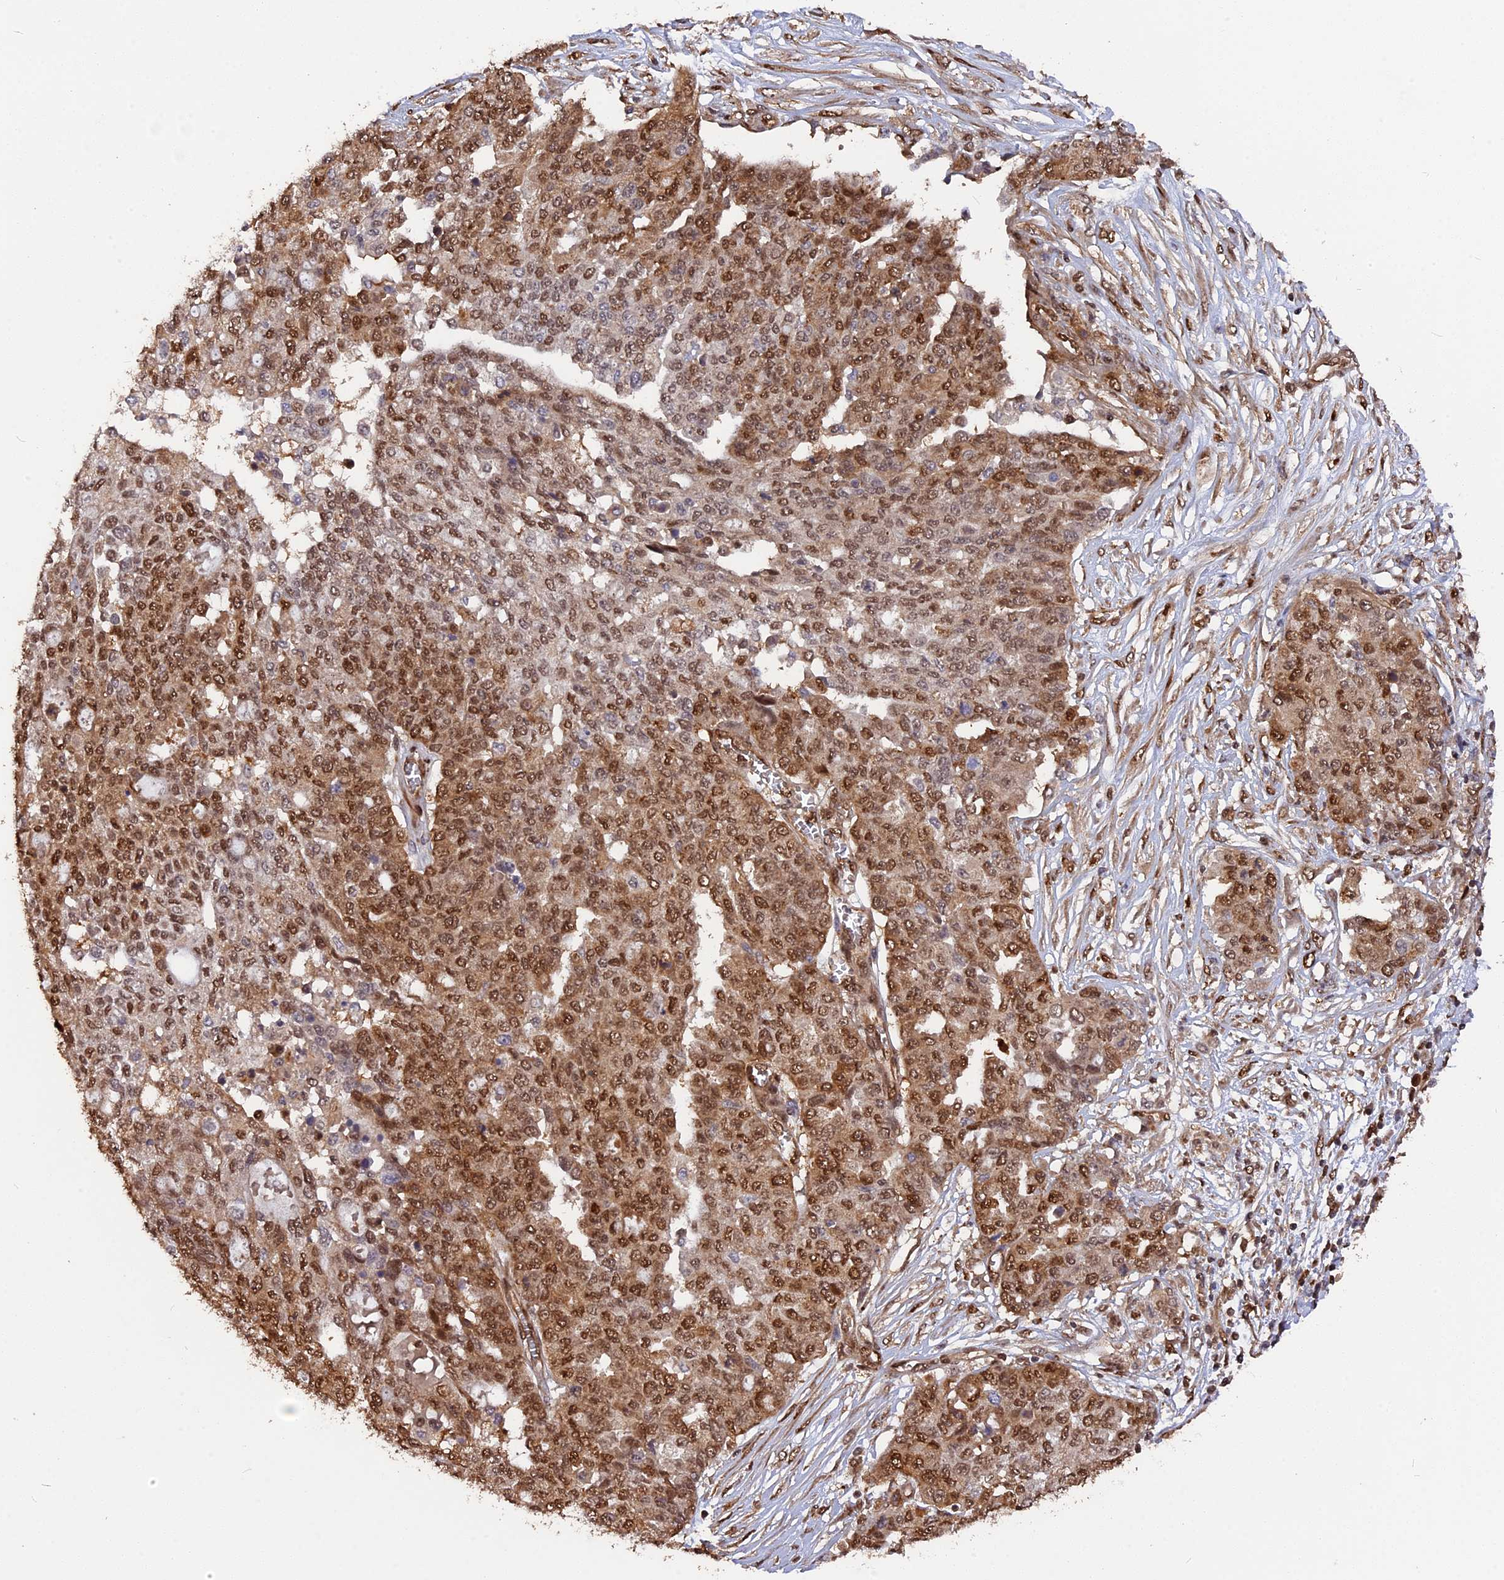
{"staining": {"intensity": "moderate", "quantity": ">75%", "location": "nuclear"}, "tissue": "ovarian cancer", "cell_type": "Tumor cells", "image_type": "cancer", "snomed": [{"axis": "morphology", "description": "Cystadenocarcinoma, serous, NOS"}, {"axis": "topography", "description": "Soft tissue"}, {"axis": "topography", "description": "Ovary"}], "caption": "Human ovarian cancer stained with a protein marker exhibits moderate staining in tumor cells.", "gene": "ADRM1", "patient": {"sex": "female", "age": 57}}